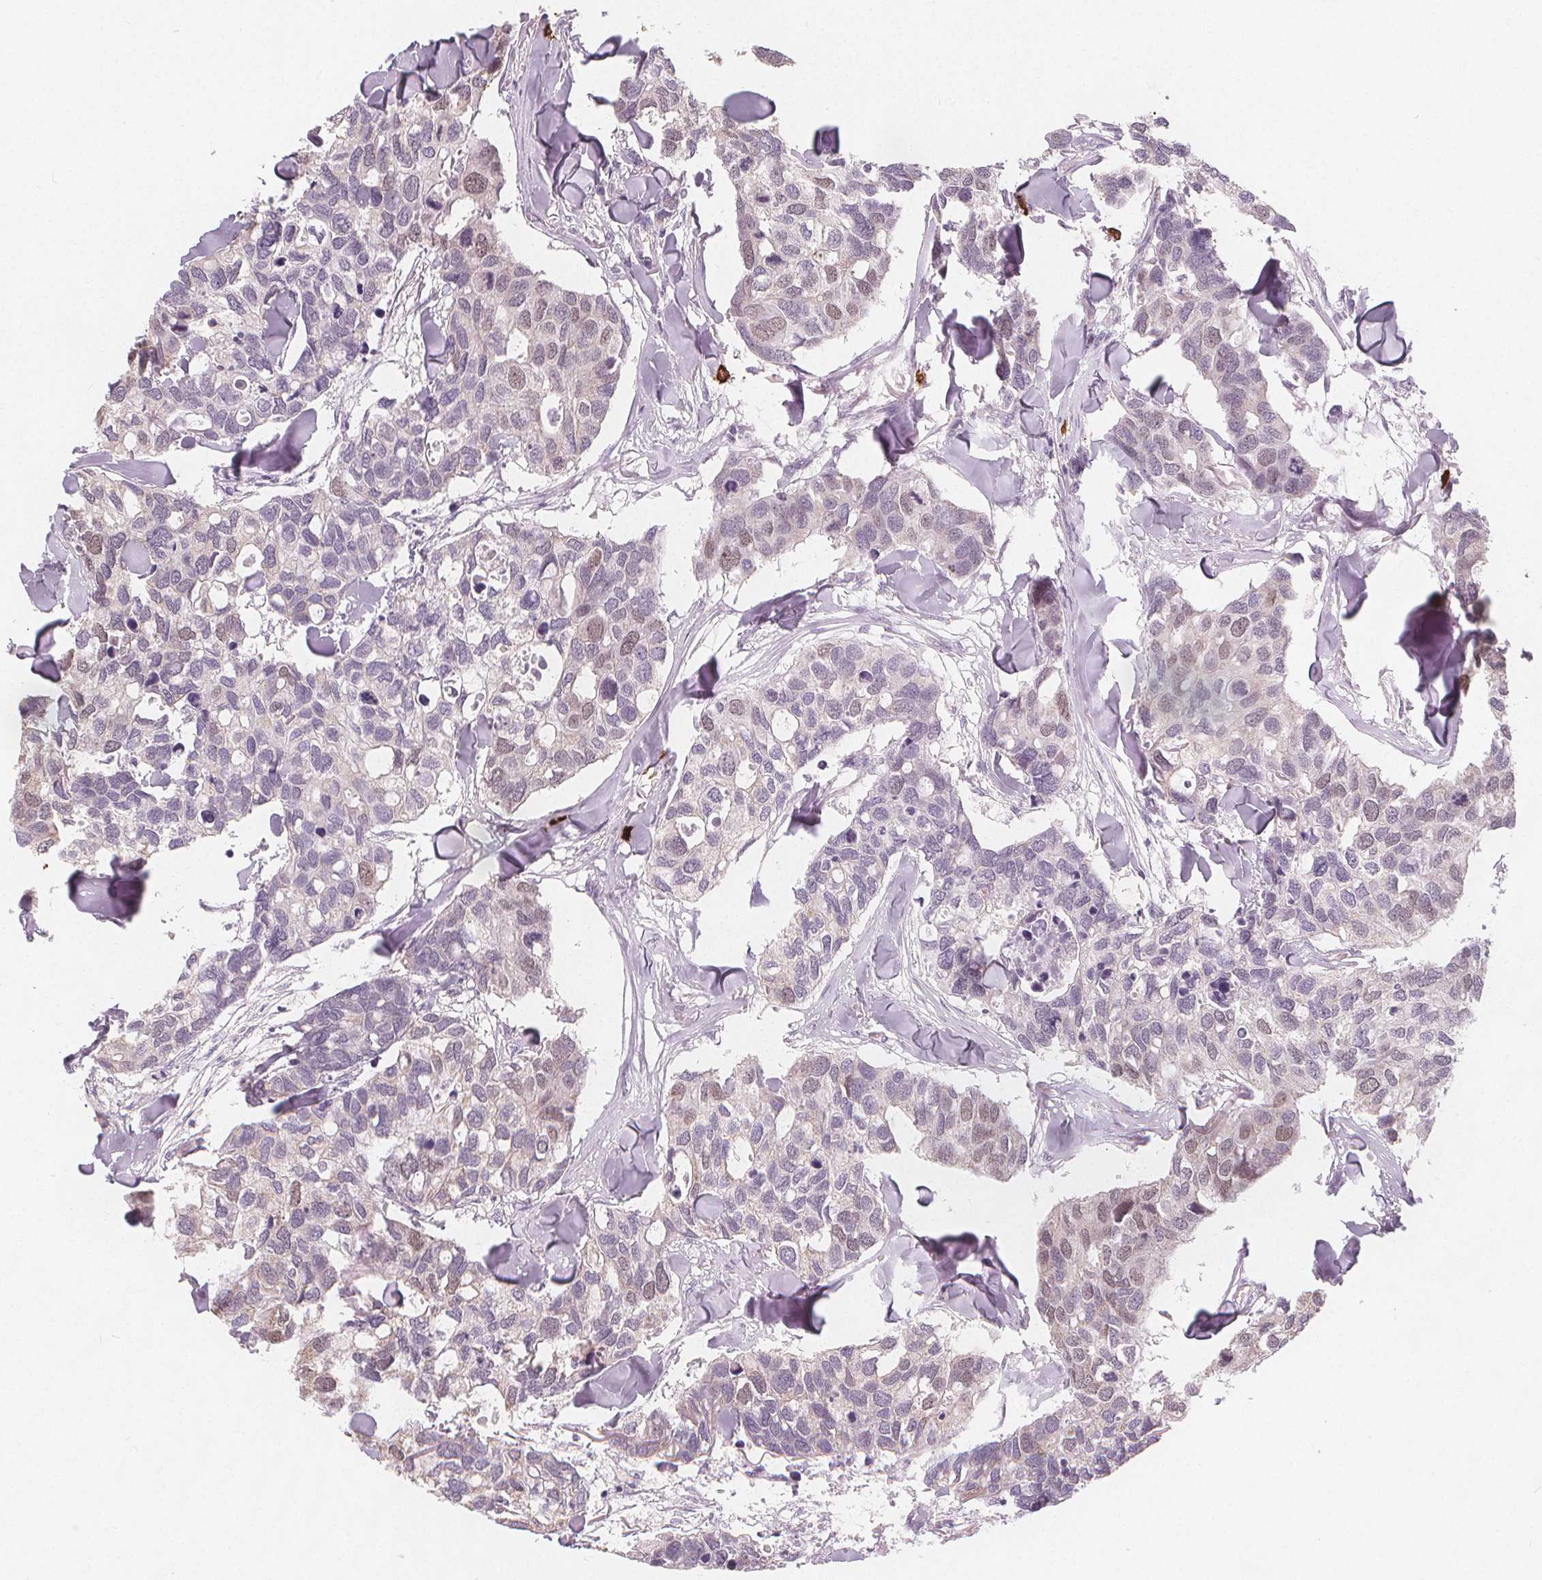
{"staining": {"intensity": "weak", "quantity": "<25%", "location": "nuclear"}, "tissue": "breast cancer", "cell_type": "Tumor cells", "image_type": "cancer", "snomed": [{"axis": "morphology", "description": "Duct carcinoma"}, {"axis": "topography", "description": "Breast"}], "caption": "Immunohistochemical staining of human breast intraductal carcinoma demonstrates no significant expression in tumor cells.", "gene": "TIPIN", "patient": {"sex": "female", "age": 83}}